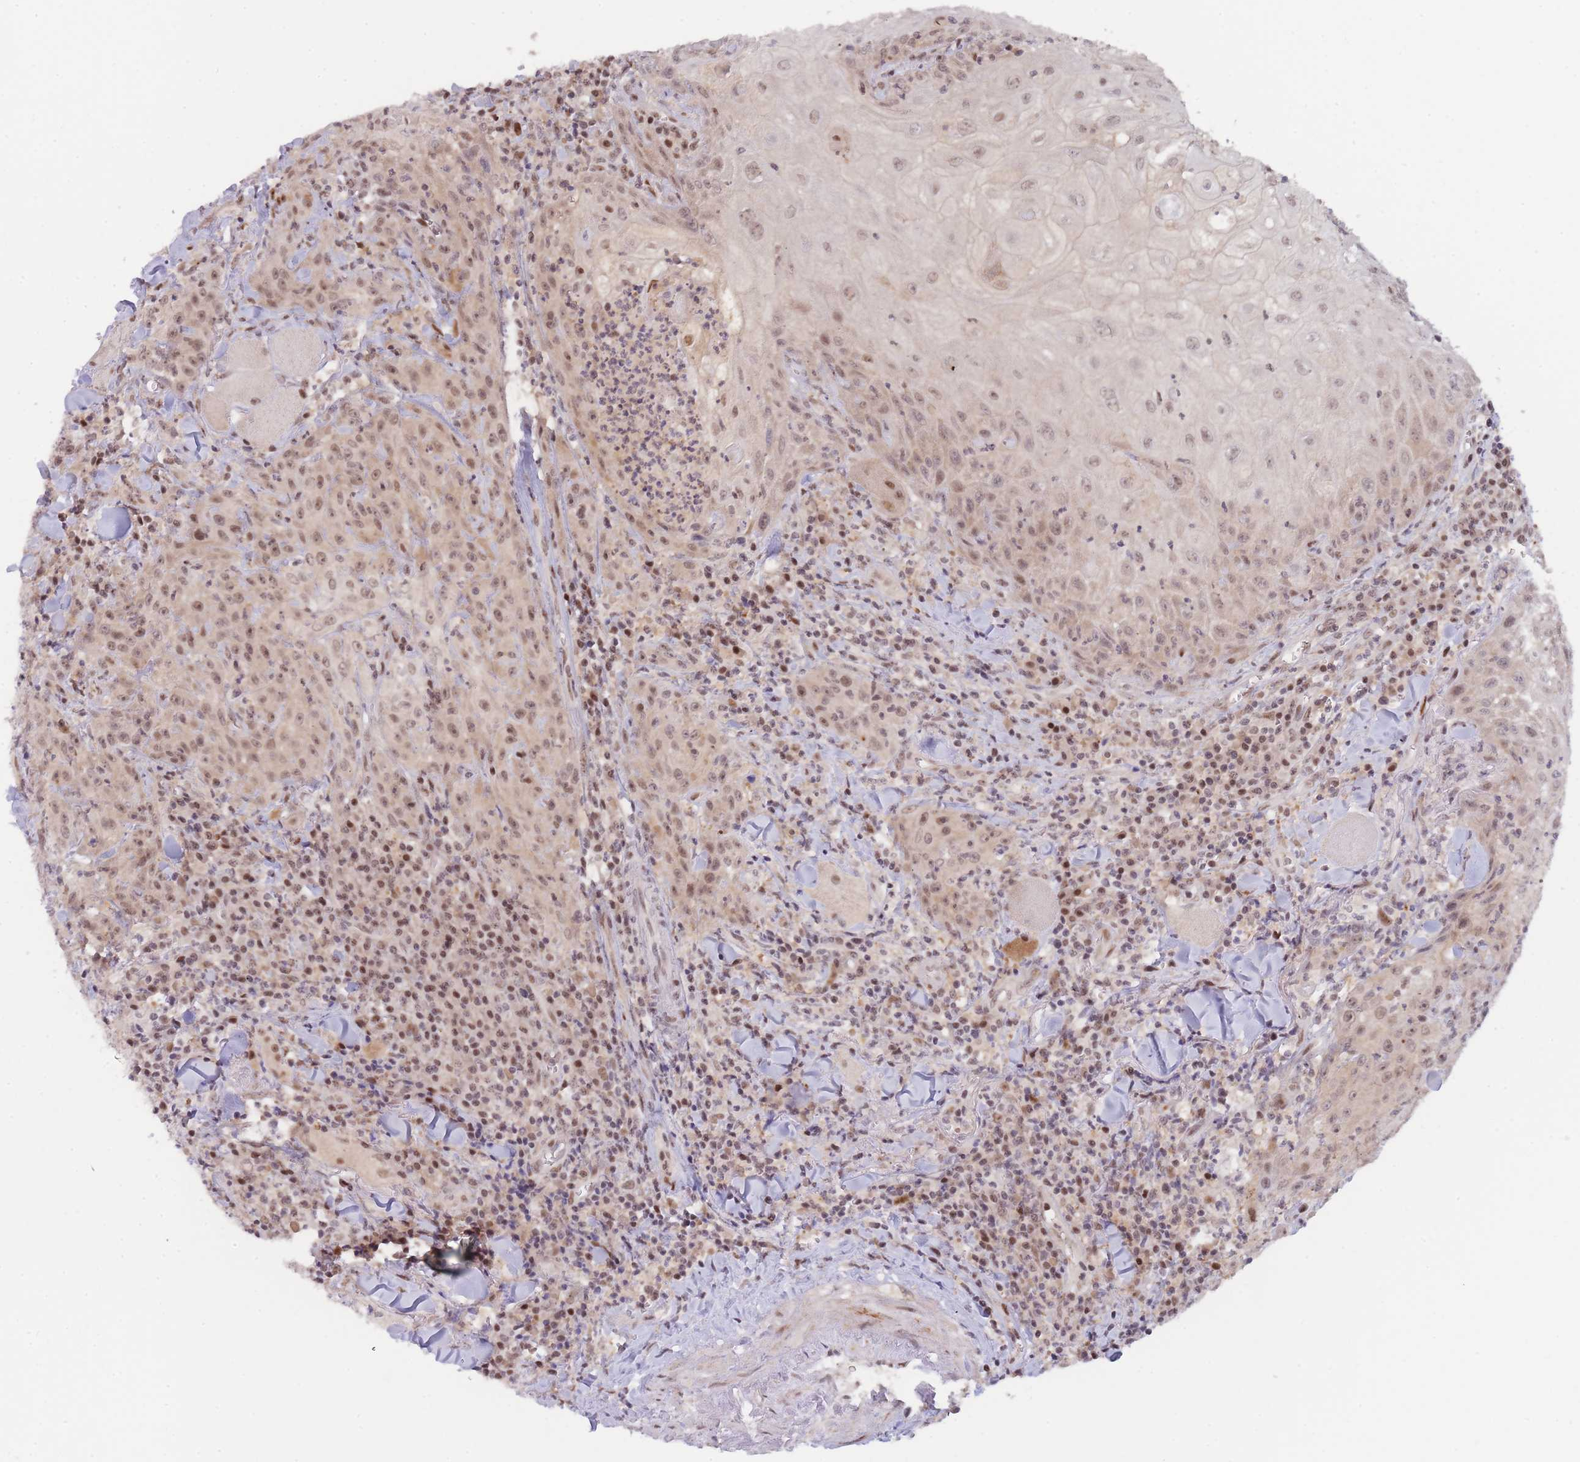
{"staining": {"intensity": "moderate", "quantity": ">75%", "location": "nuclear"}, "tissue": "head and neck cancer", "cell_type": "Tumor cells", "image_type": "cancer", "snomed": [{"axis": "morphology", "description": "Normal tissue, NOS"}, {"axis": "morphology", "description": "Squamous cell carcinoma, NOS"}, {"axis": "topography", "description": "Oral tissue"}, {"axis": "topography", "description": "Head-Neck"}], "caption": "This image demonstrates head and neck squamous cell carcinoma stained with IHC to label a protein in brown. The nuclear of tumor cells show moderate positivity for the protein. Nuclei are counter-stained blue.", "gene": "DEAF1", "patient": {"sex": "female", "age": 70}}